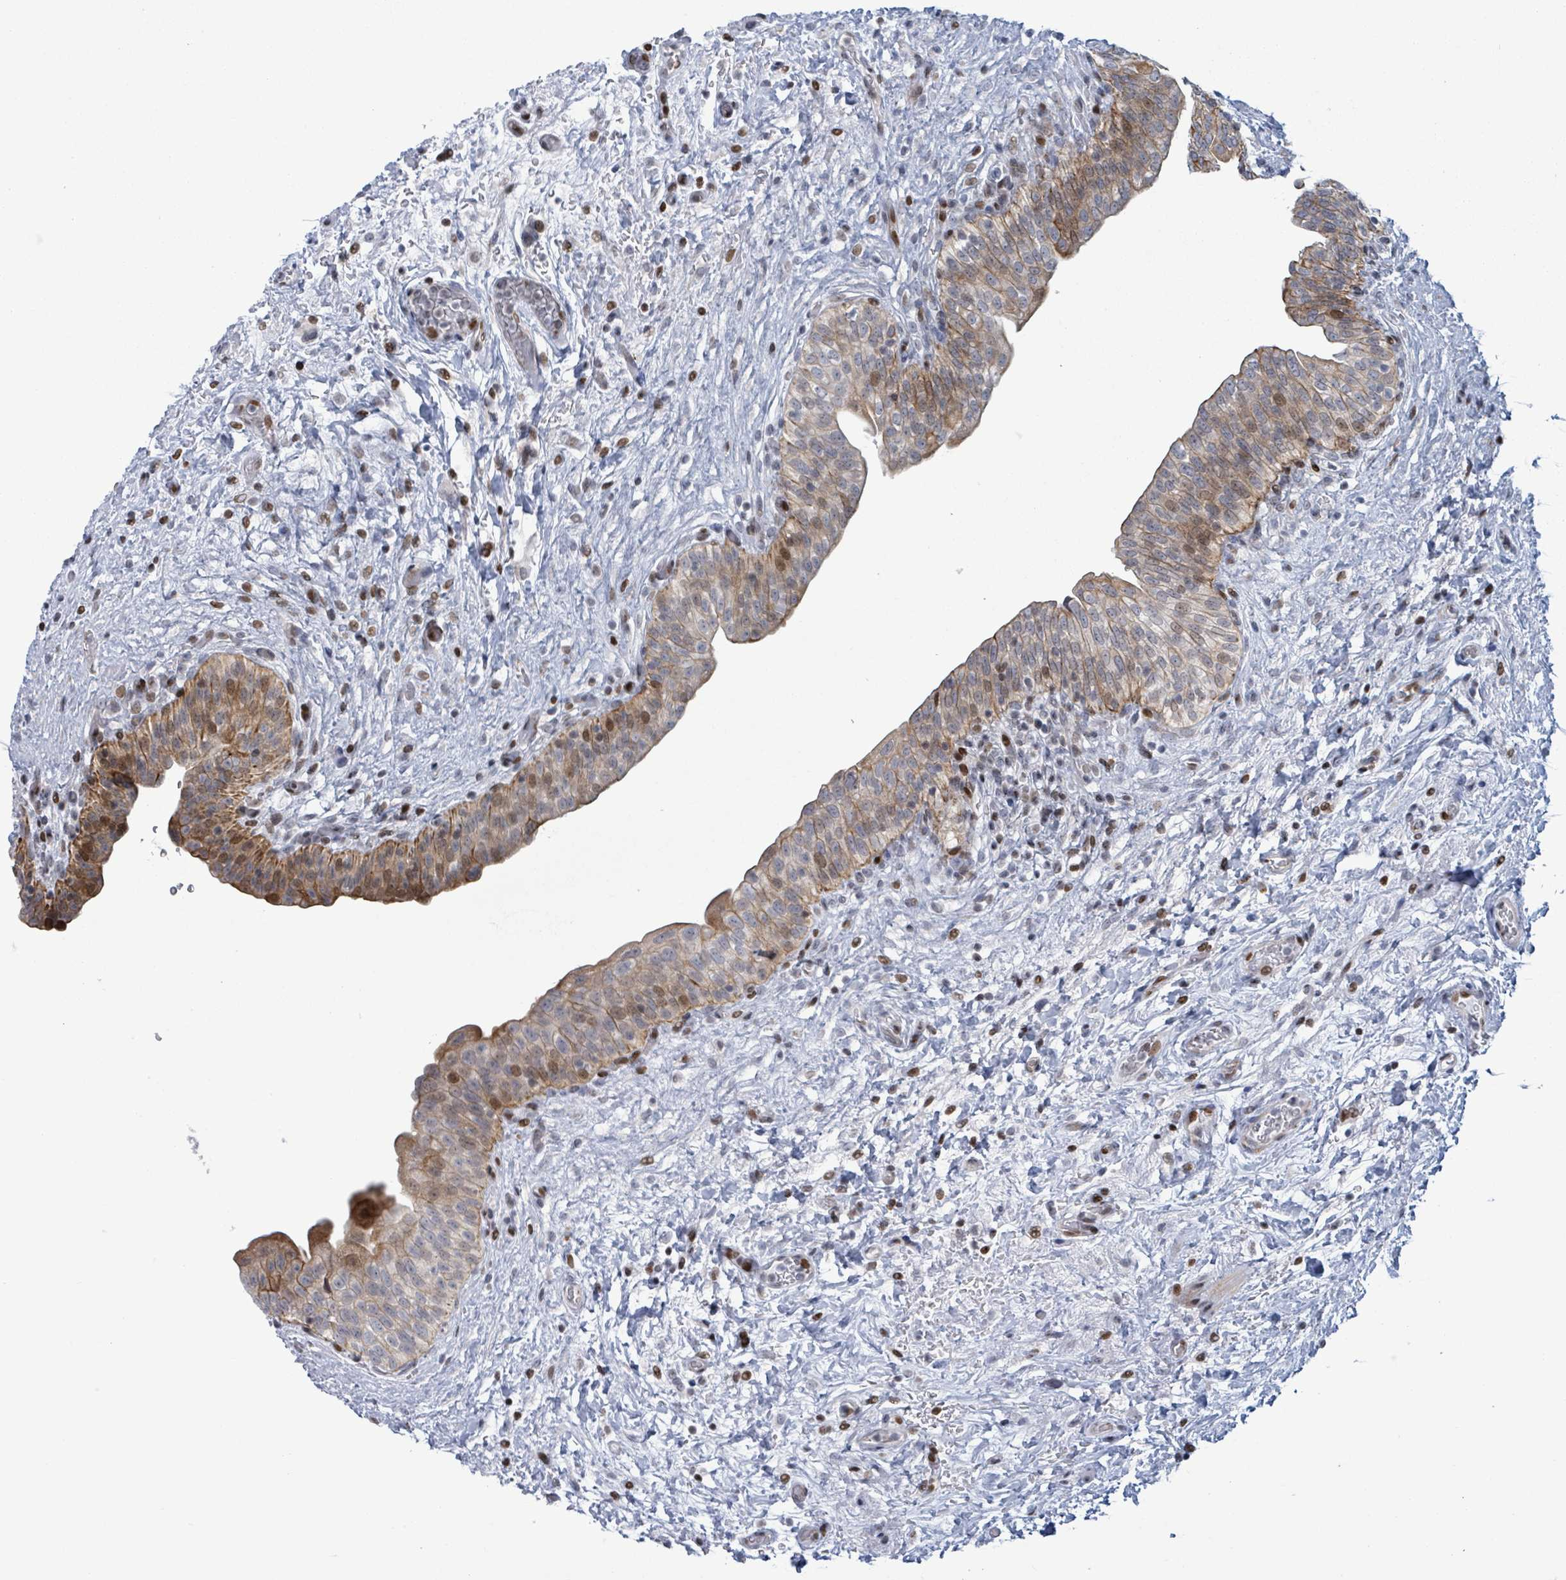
{"staining": {"intensity": "moderate", "quantity": "25%-75%", "location": "cytoplasmic/membranous,nuclear"}, "tissue": "urinary bladder", "cell_type": "Urothelial cells", "image_type": "normal", "snomed": [{"axis": "morphology", "description": "Normal tissue, NOS"}, {"axis": "topography", "description": "Urinary bladder"}], "caption": "Brown immunohistochemical staining in benign human urinary bladder exhibits moderate cytoplasmic/membranous,nuclear expression in approximately 25%-75% of urothelial cells.", "gene": "FNDC4", "patient": {"sex": "male", "age": 69}}